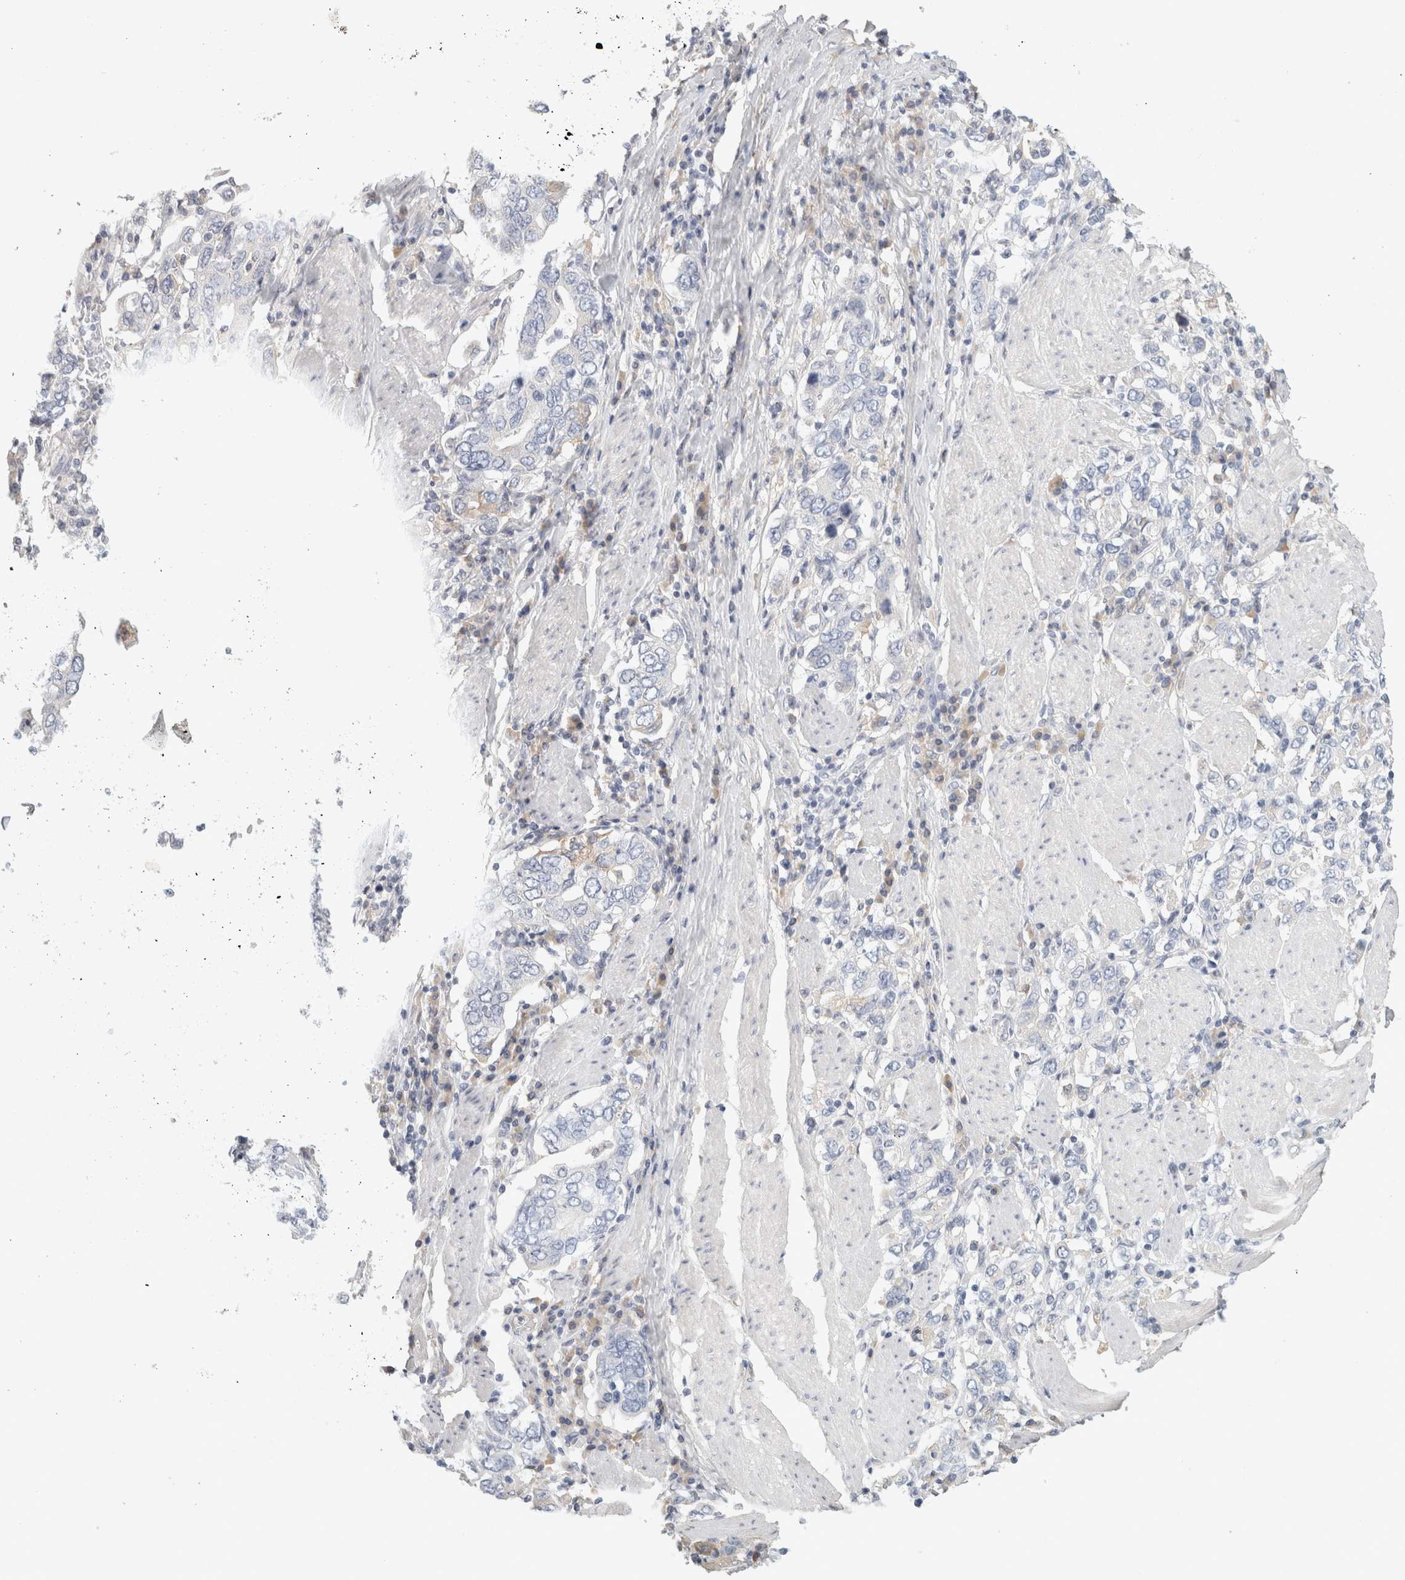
{"staining": {"intensity": "negative", "quantity": "none", "location": "none"}, "tissue": "stomach cancer", "cell_type": "Tumor cells", "image_type": "cancer", "snomed": [{"axis": "morphology", "description": "Adenocarcinoma, NOS"}, {"axis": "topography", "description": "Stomach, upper"}], "caption": "This is an IHC photomicrograph of stomach cancer. There is no staining in tumor cells.", "gene": "STK31", "patient": {"sex": "male", "age": 62}}